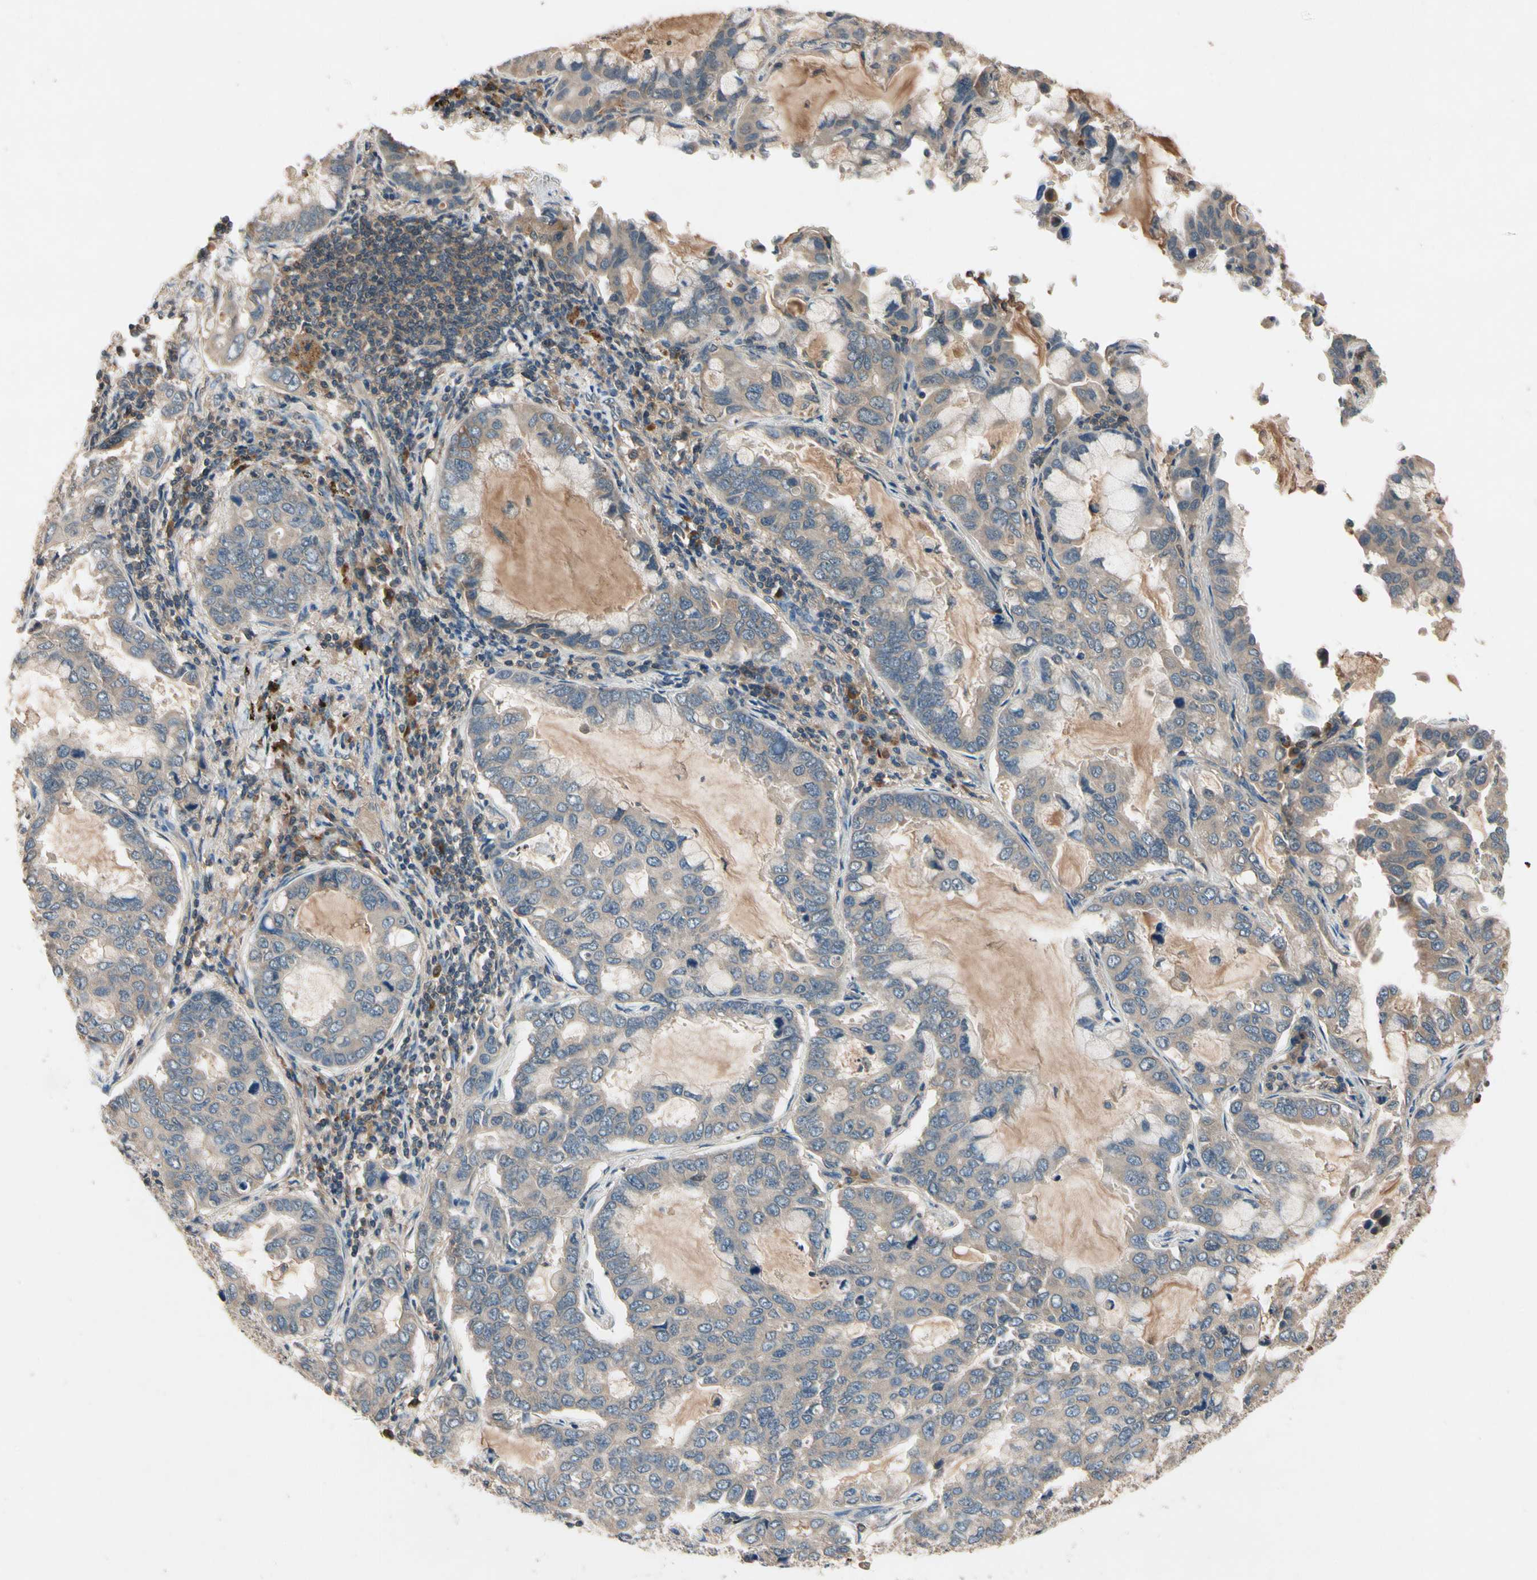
{"staining": {"intensity": "weak", "quantity": ">75%", "location": "cytoplasmic/membranous"}, "tissue": "lung cancer", "cell_type": "Tumor cells", "image_type": "cancer", "snomed": [{"axis": "morphology", "description": "Adenocarcinoma, NOS"}, {"axis": "topography", "description": "Lung"}], "caption": "Lung cancer (adenocarcinoma) was stained to show a protein in brown. There is low levels of weak cytoplasmic/membranous expression in about >75% of tumor cells. Immunohistochemistry stains the protein in brown and the nuclei are stained blue.", "gene": "IL1RL1", "patient": {"sex": "male", "age": 64}}